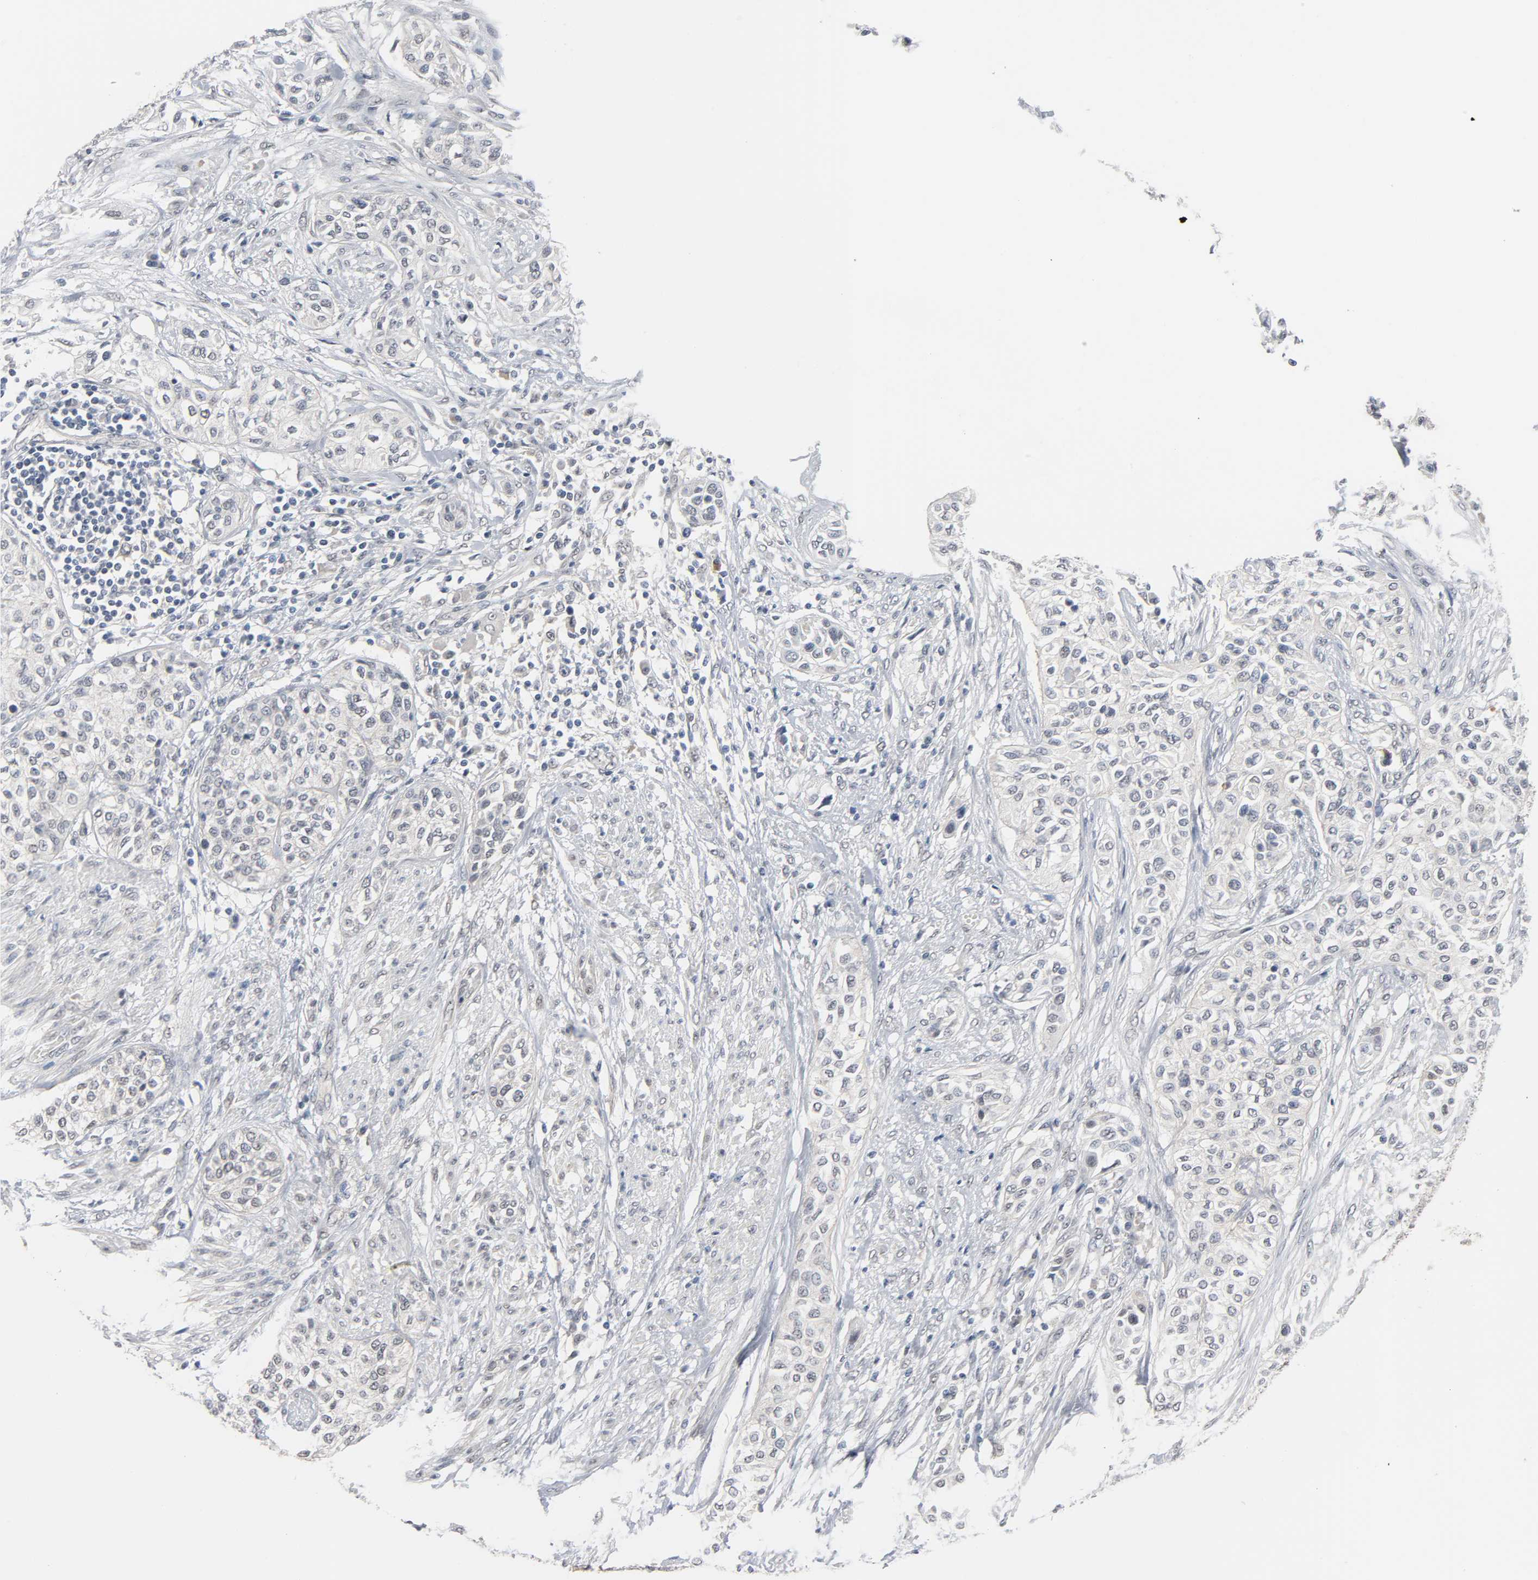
{"staining": {"intensity": "negative", "quantity": "none", "location": "none"}, "tissue": "urothelial cancer", "cell_type": "Tumor cells", "image_type": "cancer", "snomed": [{"axis": "morphology", "description": "Urothelial carcinoma, High grade"}, {"axis": "topography", "description": "Urinary bladder"}], "caption": "The histopathology image exhibits no significant expression in tumor cells of urothelial cancer.", "gene": "ACSS2", "patient": {"sex": "male", "age": 74}}